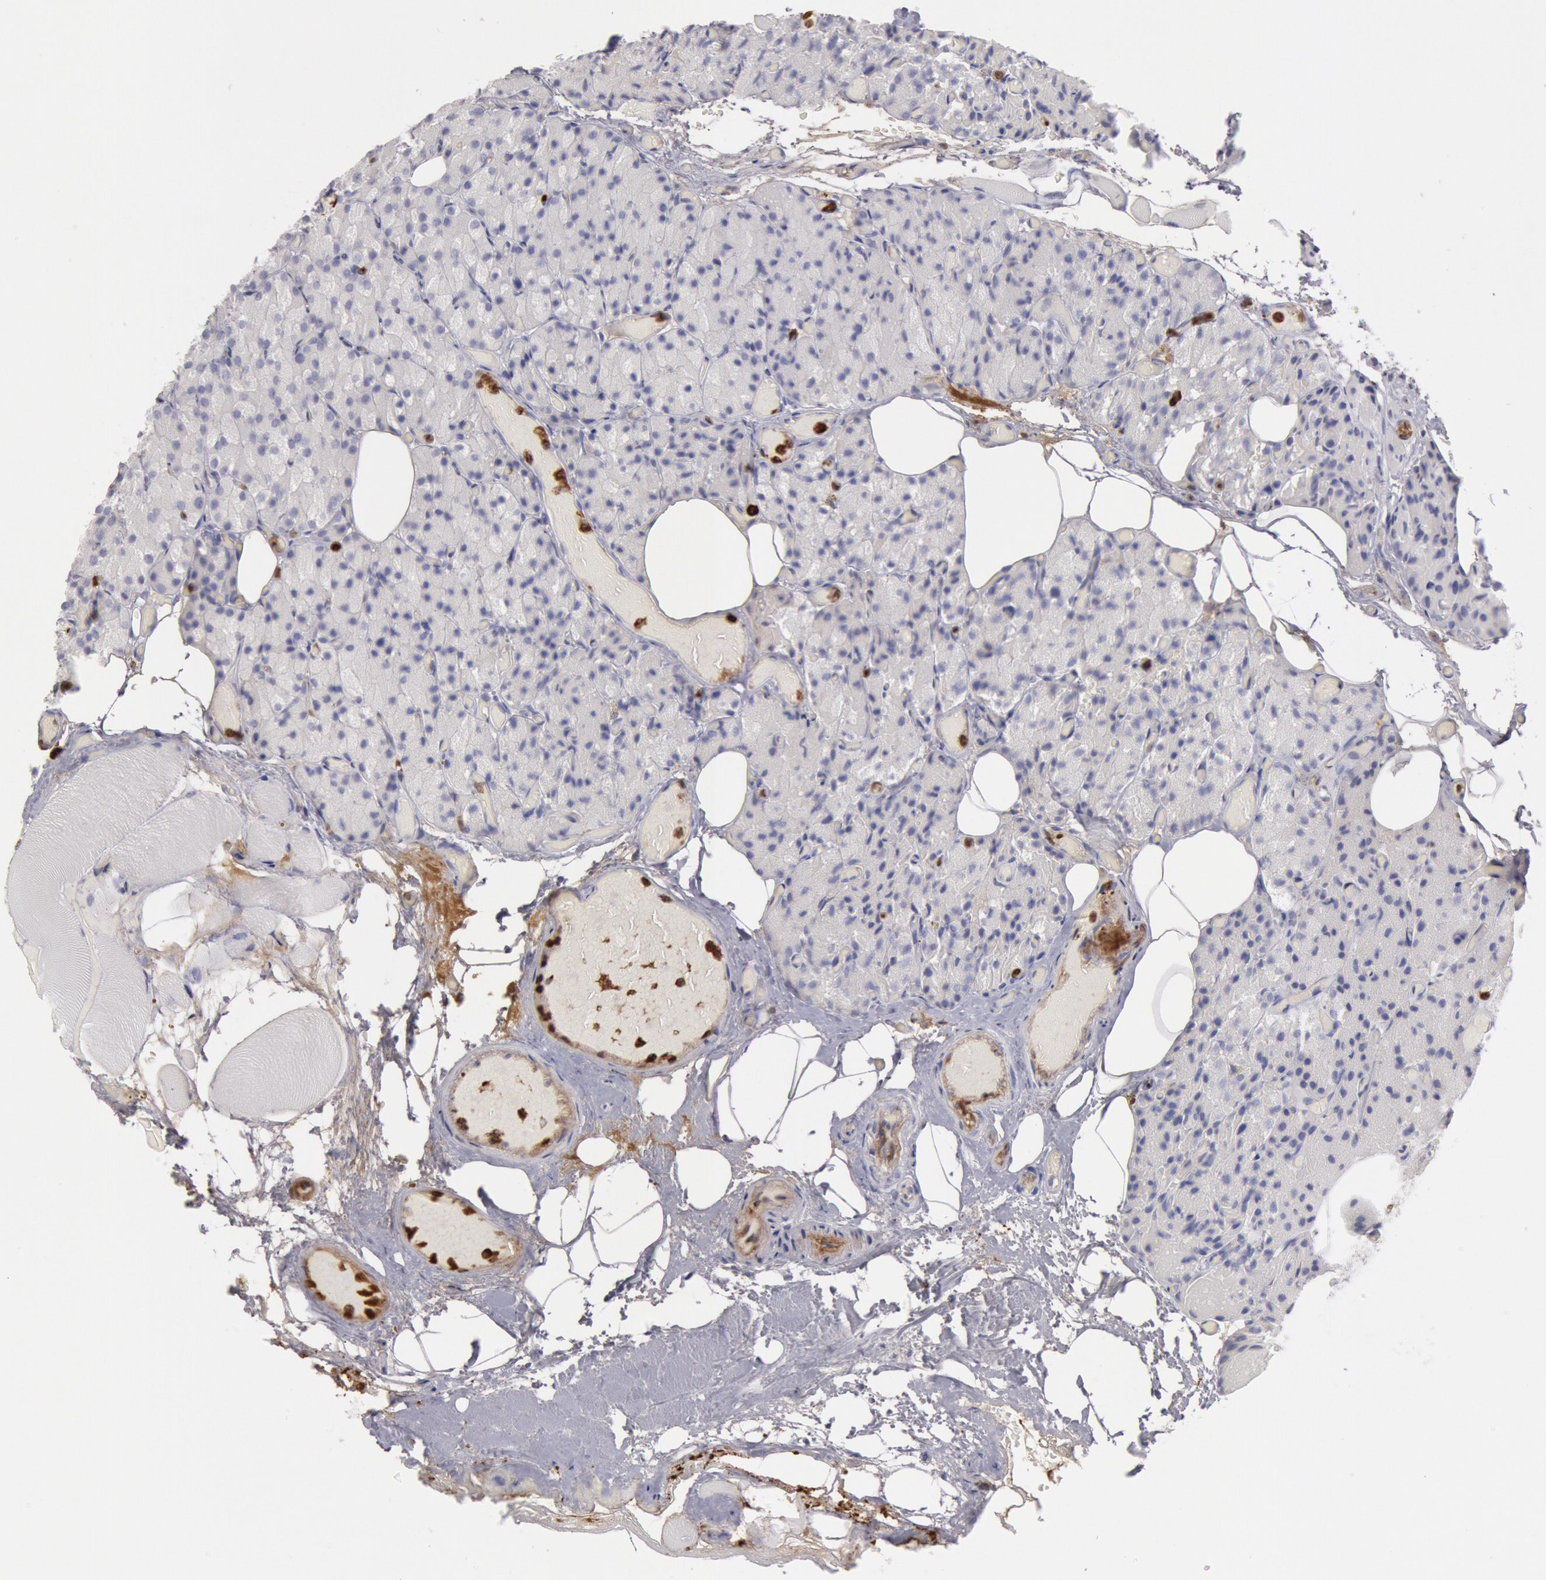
{"staining": {"intensity": "negative", "quantity": "none", "location": "none"}, "tissue": "parathyroid gland", "cell_type": "Glandular cells", "image_type": "normal", "snomed": [{"axis": "morphology", "description": "Normal tissue, NOS"}, {"axis": "topography", "description": "Skeletal muscle"}, {"axis": "topography", "description": "Parathyroid gland"}], "caption": "High power microscopy image of an IHC image of normal parathyroid gland, revealing no significant staining in glandular cells.", "gene": "FCN1", "patient": {"sex": "female", "age": 37}}